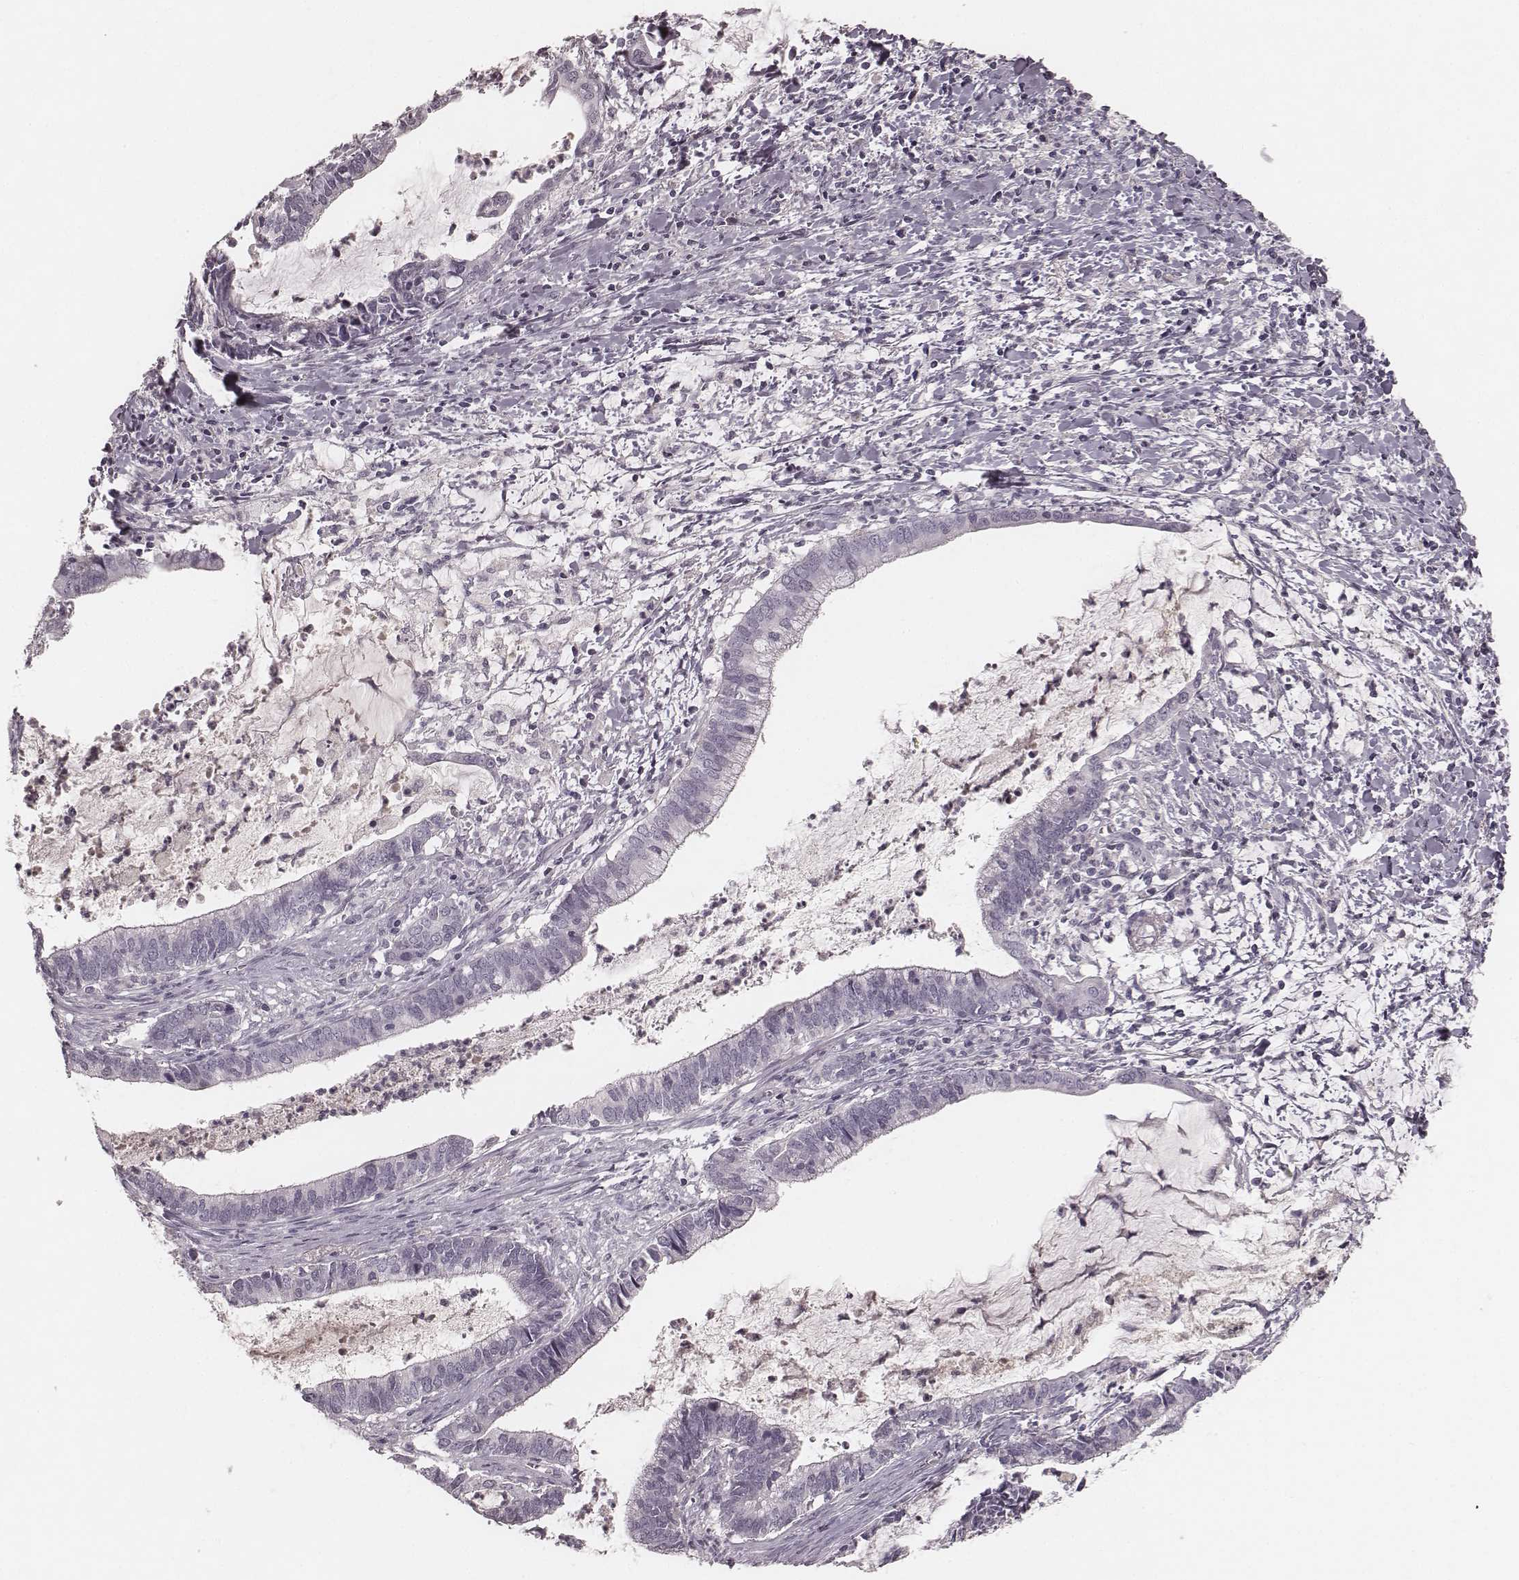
{"staining": {"intensity": "negative", "quantity": "none", "location": "none"}, "tissue": "cervical cancer", "cell_type": "Tumor cells", "image_type": "cancer", "snomed": [{"axis": "morphology", "description": "Adenocarcinoma, NOS"}, {"axis": "topography", "description": "Cervix"}], "caption": "A micrograph of human cervical cancer (adenocarcinoma) is negative for staining in tumor cells.", "gene": "SMIM24", "patient": {"sex": "female", "age": 42}}